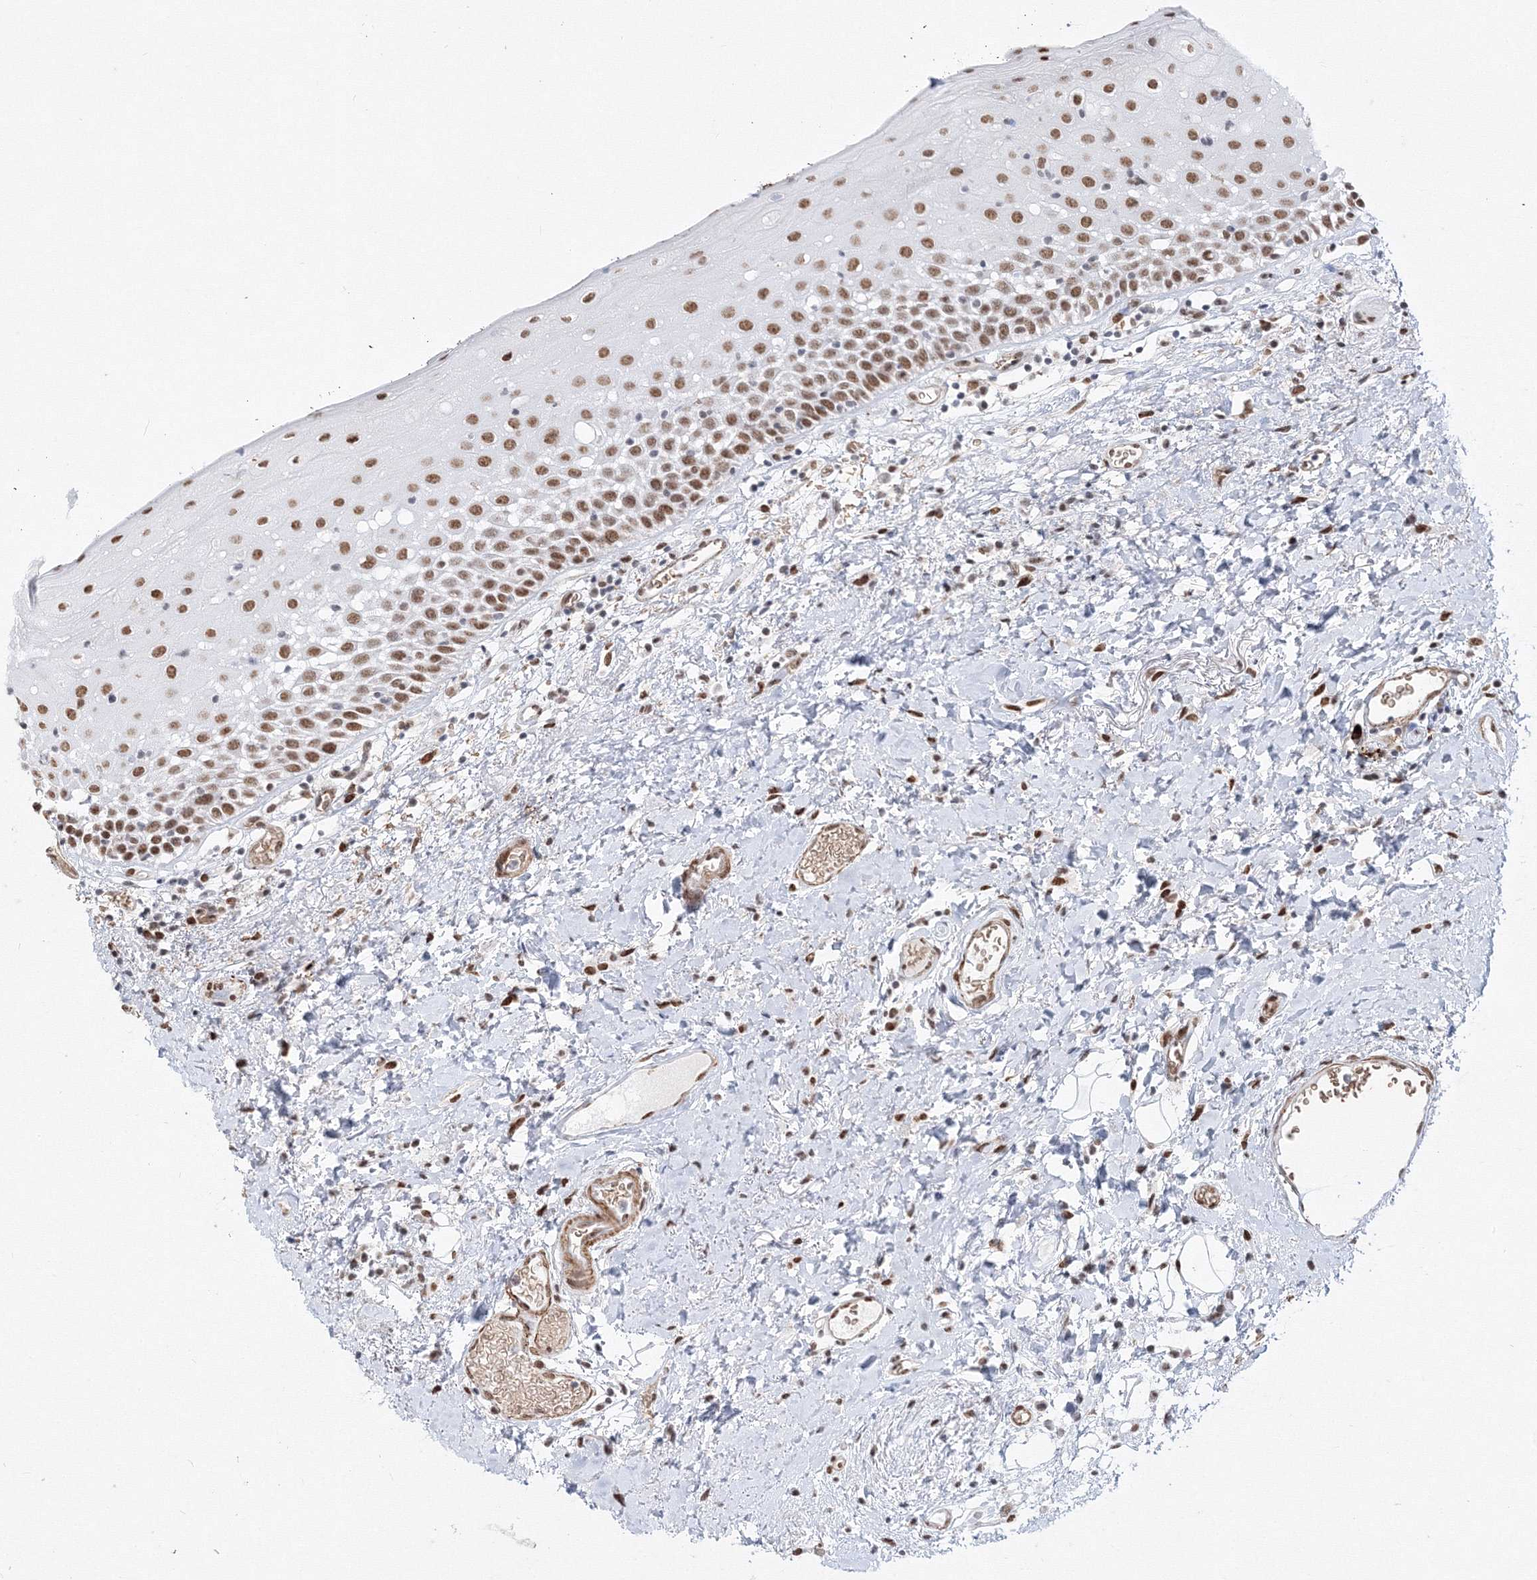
{"staining": {"intensity": "moderate", "quantity": ">75%", "location": "nuclear"}, "tissue": "oral mucosa", "cell_type": "Squamous epithelial cells", "image_type": "normal", "snomed": [{"axis": "morphology", "description": "Normal tissue, NOS"}, {"axis": "topography", "description": "Oral tissue"}], "caption": "High-magnification brightfield microscopy of normal oral mucosa stained with DAB (3,3'-diaminobenzidine) (brown) and counterstained with hematoxylin (blue). squamous epithelial cells exhibit moderate nuclear staining is present in approximately>75% of cells. (DAB IHC, brown staining for protein, blue staining for nuclei).", "gene": "ZNF638", "patient": {"sex": "male", "age": 74}}